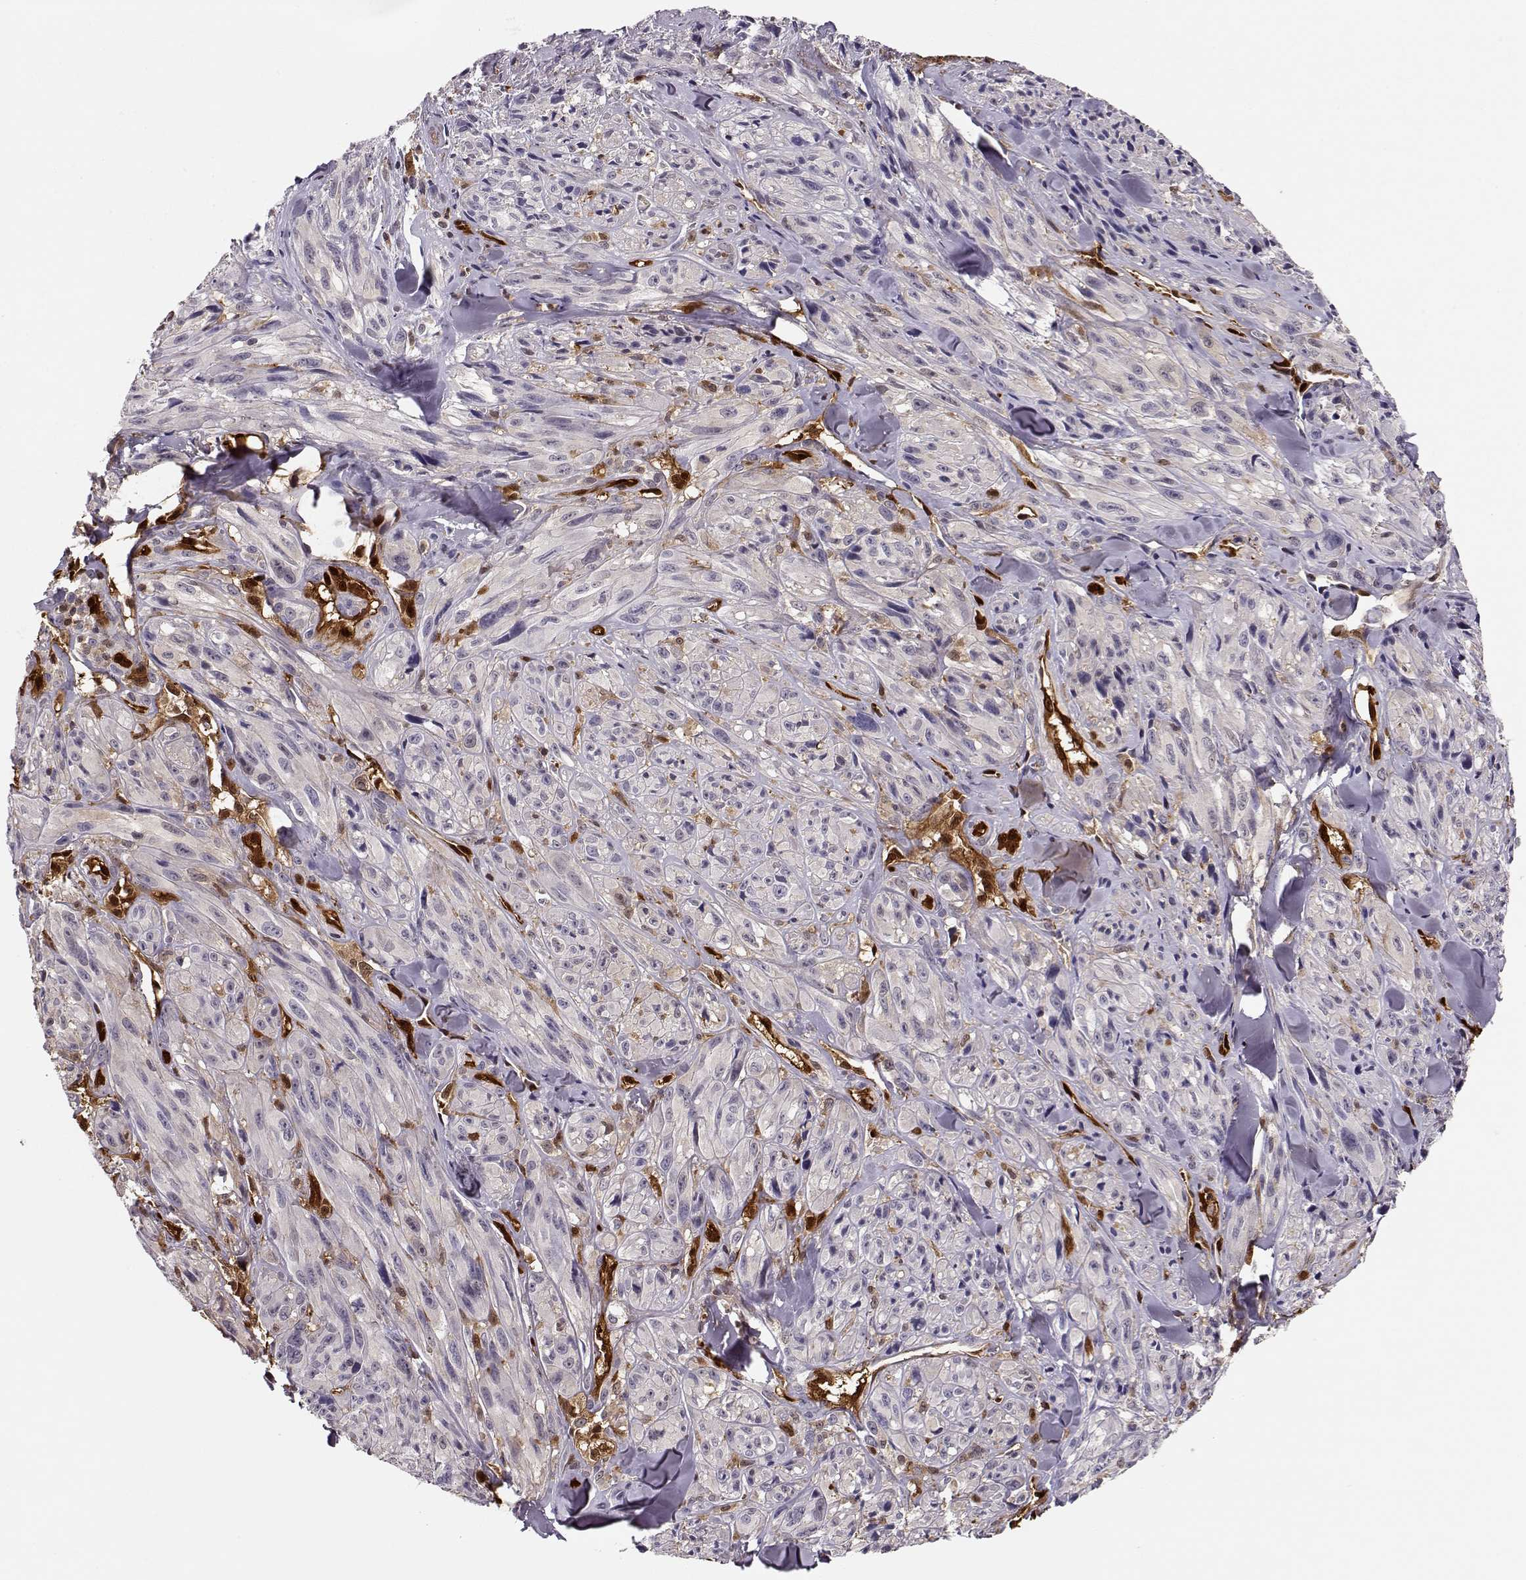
{"staining": {"intensity": "negative", "quantity": "none", "location": "none"}, "tissue": "melanoma", "cell_type": "Tumor cells", "image_type": "cancer", "snomed": [{"axis": "morphology", "description": "Malignant melanoma, NOS"}, {"axis": "topography", "description": "Skin"}], "caption": "Tumor cells are negative for brown protein staining in melanoma.", "gene": "PNP", "patient": {"sex": "male", "age": 67}}